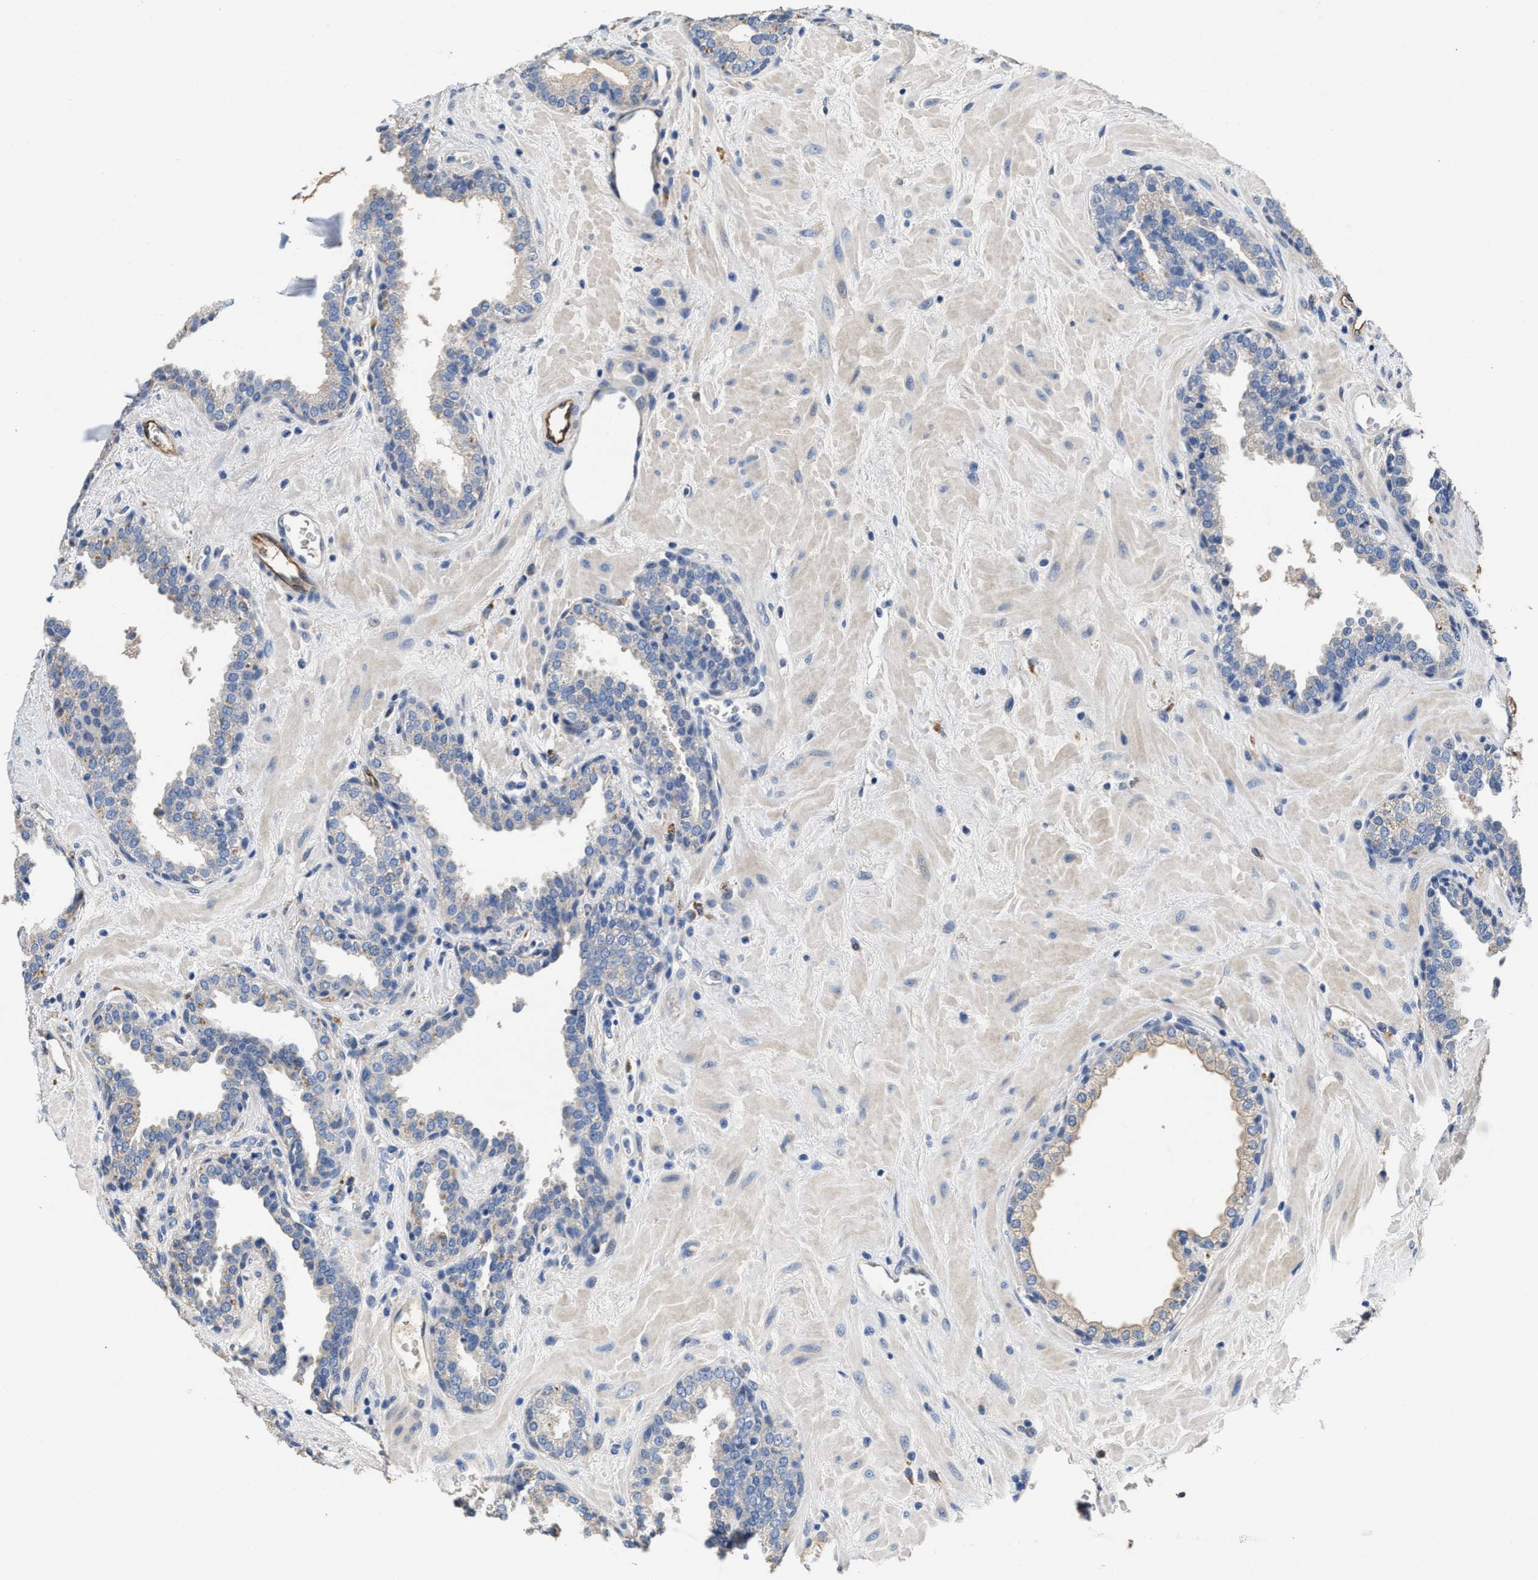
{"staining": {"intensity": "negative", "quantity": "none", "location": "none"}, "tissue": "prostate", "cell_type": "Glandular cells", "image_type": "normal", "snomed": [{"axis": "morphology", "description": "Normal tissue, NOS"}, {"axis": "topography", "description": "Prostate"}], "caption": "An immunohistochemistry image of normal prostate is shown. There is no staining in glandular cells of prostate.", "gene": "PEG10", "patient": {"sex": "male", "age": 51}}